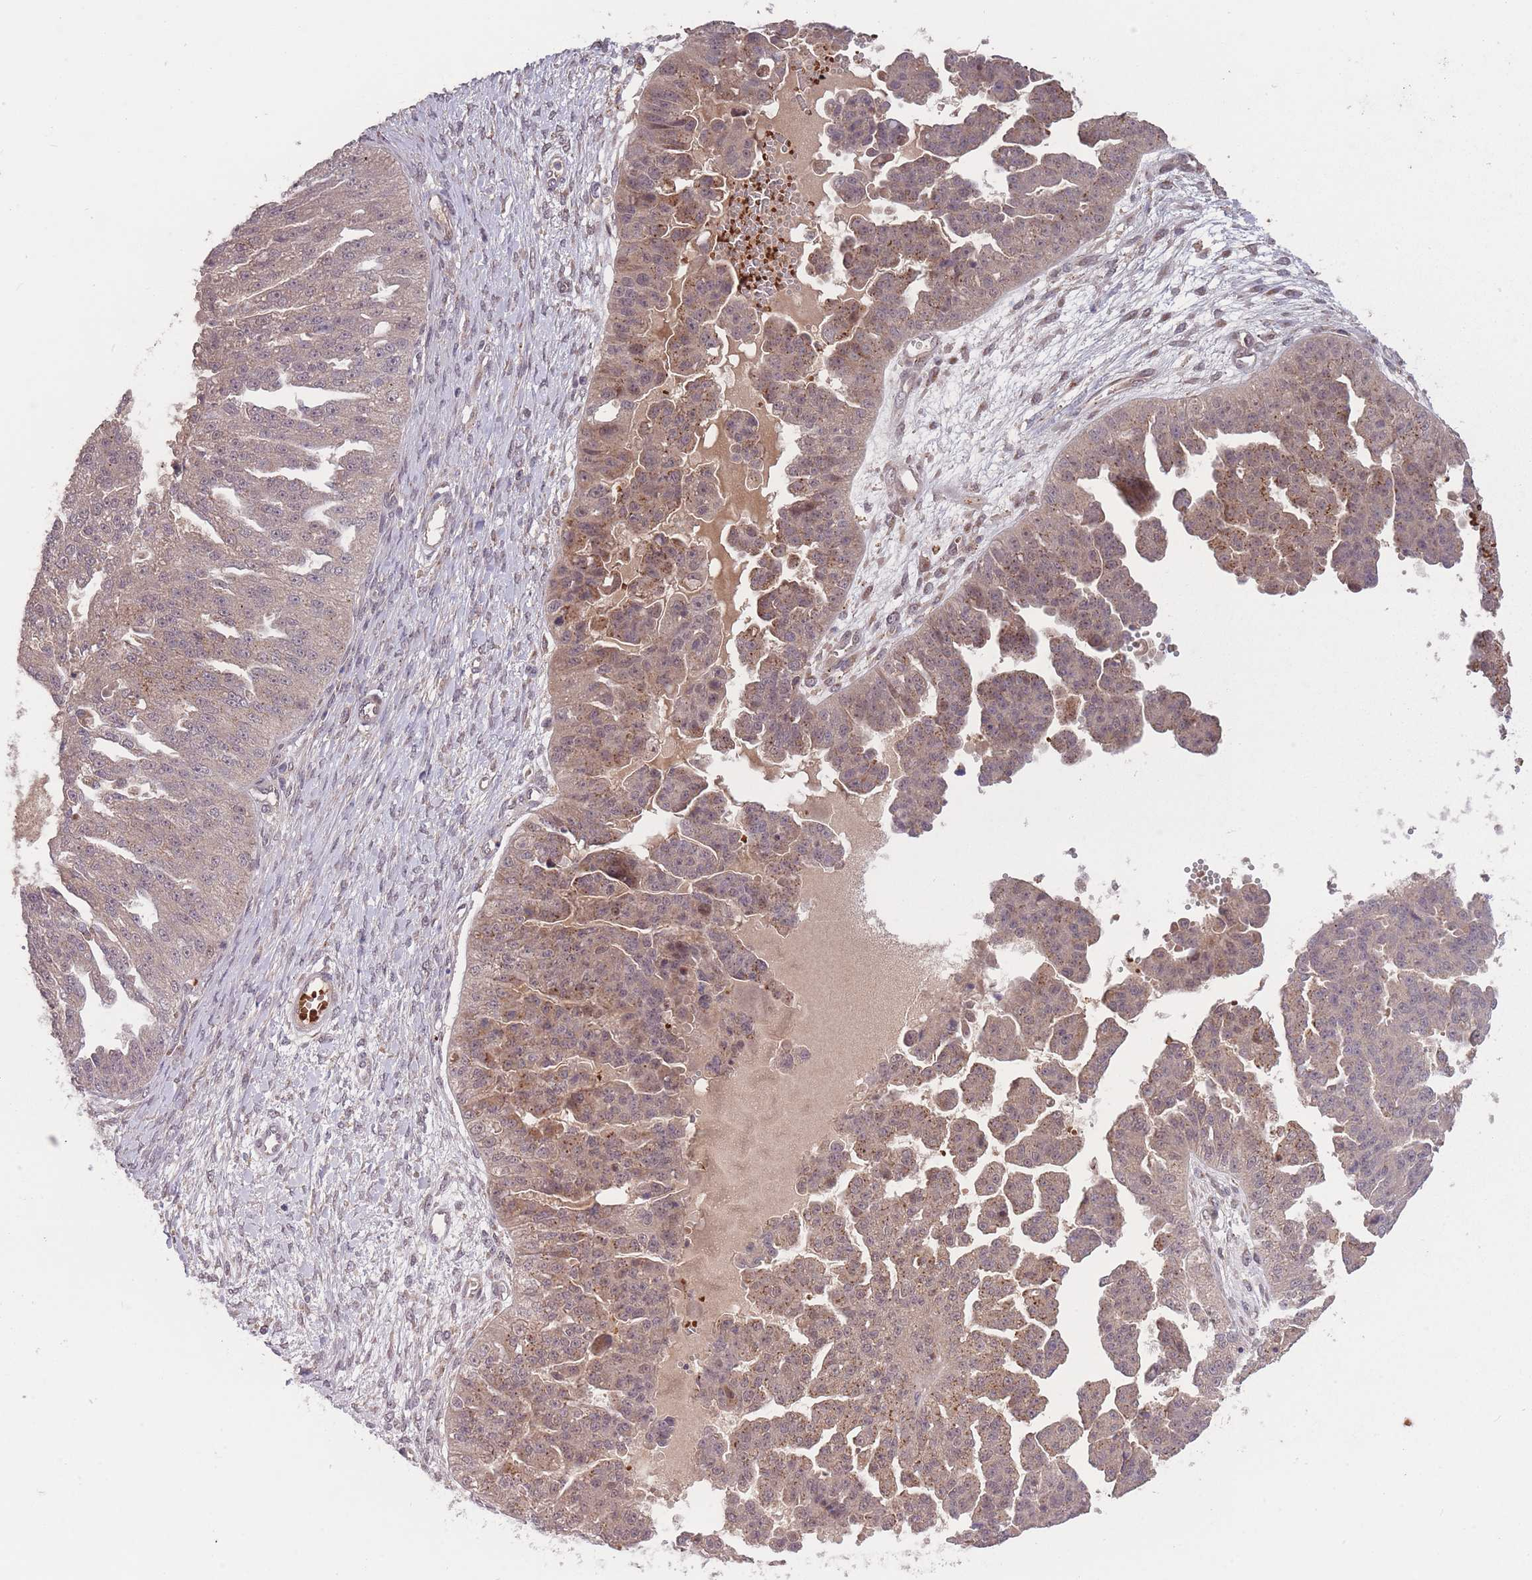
{"staining": {"intensity": "moderate", "quantity": "25%-75%", "location": "cytoplasmic/membranous,nuclear"}, "tissue": "ovarian cancer", "cell_type": "Tumor cells", "image_type": "cancer", "snomed": [{"axis": "morphology", "description": "Cystadenocarcinoma, serous, NOS"}, {"axis": "topography", "description": "Ovary"}], "caption": "High-magnification brightfield microscopy of serous cystadenocarcinoma (ovarian) stained with DAB (brown) and counterstained with hematoxylin (blue). tumor cells exhibit moderate cytoplasmic/membranous and nuclear staining is appreciated in about25%-75% of cells.", "gene": "SECTM1", "patient": {"sex": "female", "age": 58}}